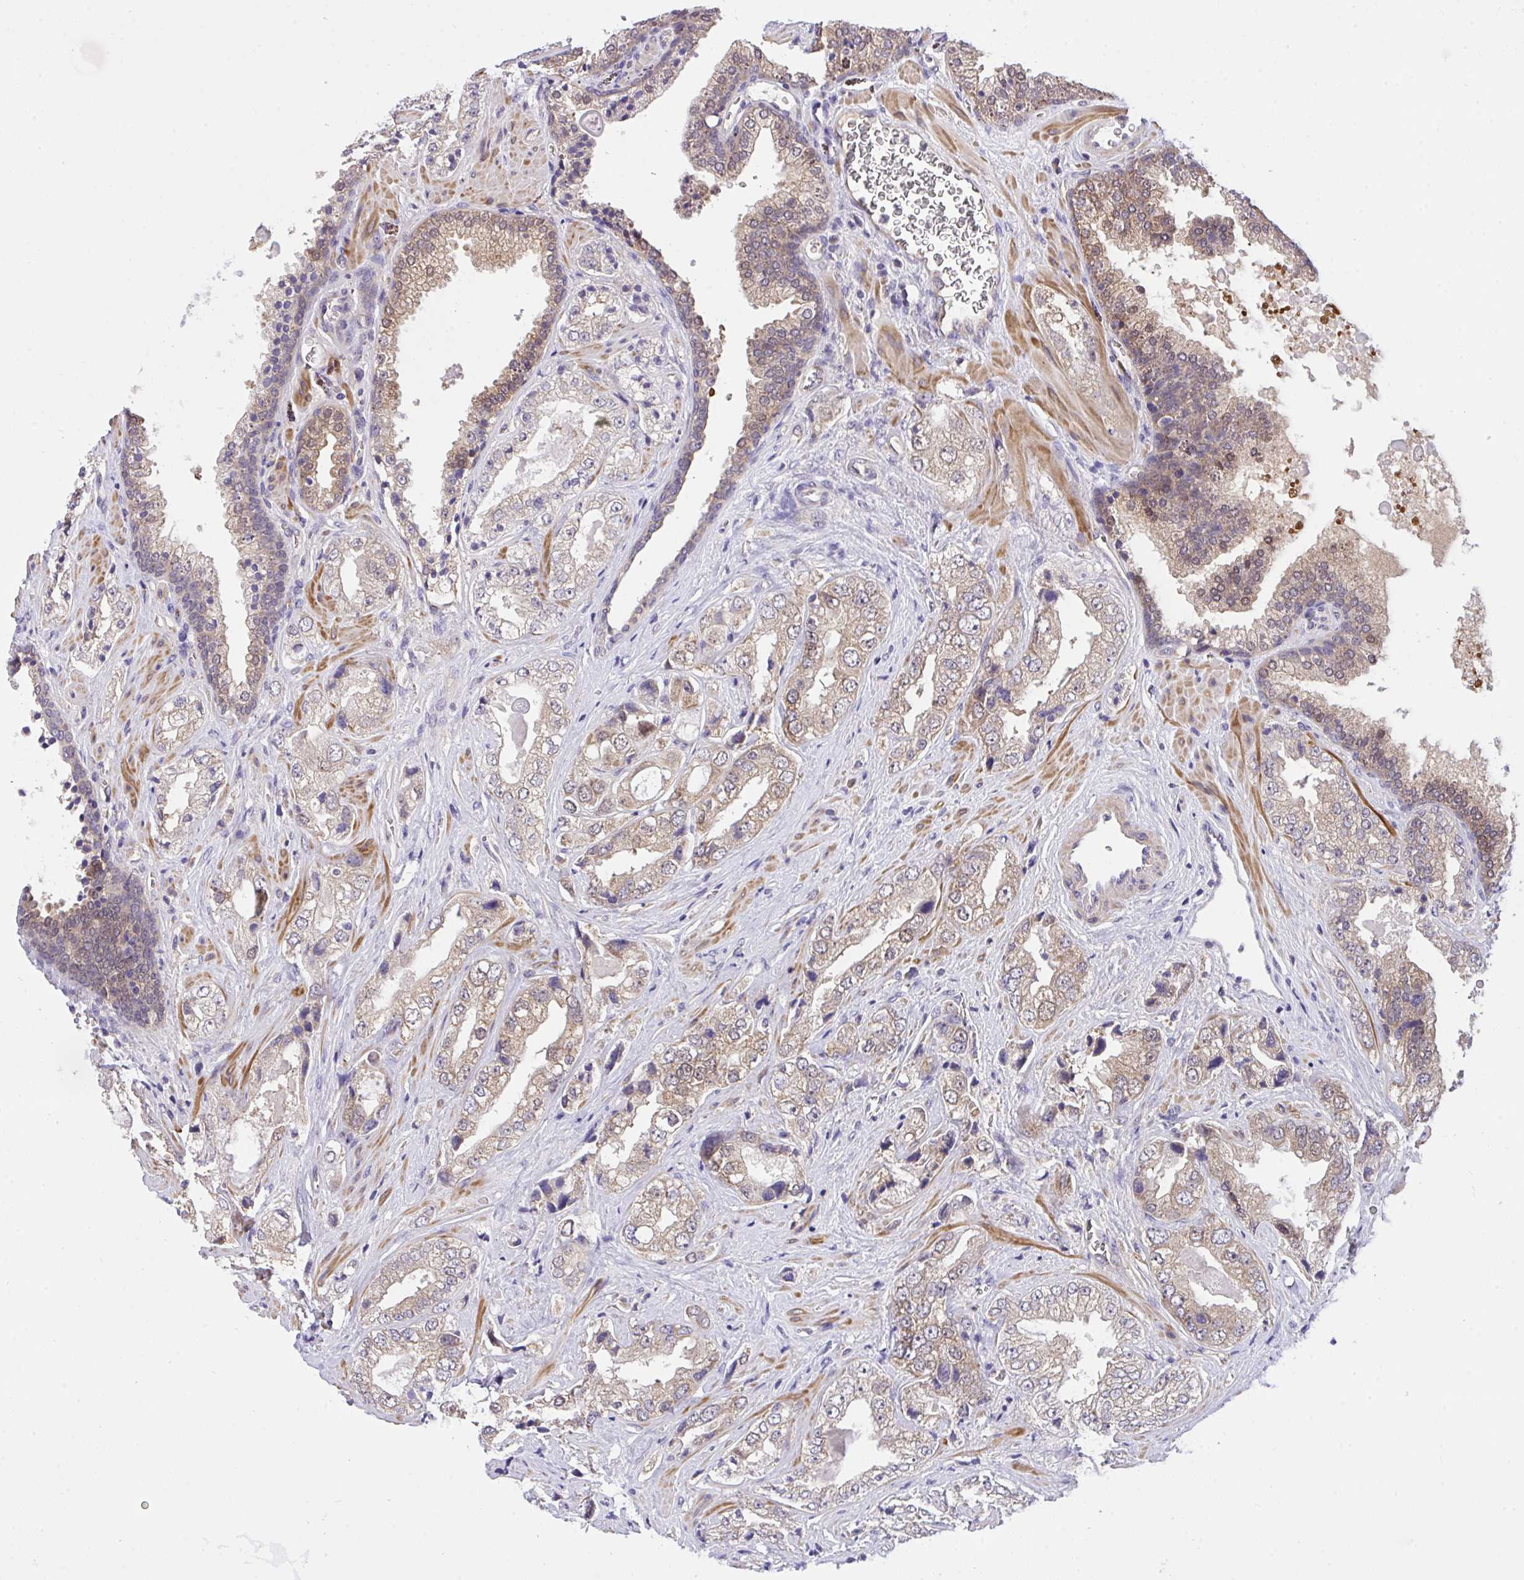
{"staining": {"intensity": "weak", "quantity": ">75%", "location": "cytoplasmic/membranous"}, "tissue": "prostate cancer", "cell_type": "Tumor cells", "image_type": "cancer", "snomed": [{"axis": "morphology", "description": "Adenocarcinoma, High grade"}, {"axis": "topography", "description": "Prostate"}], "caption": "A brown stain labels weak cytoplasmic/membranous expression of a protein in high-grade adenocarcinoma (prostate) tumor cells. (DAB IHC with brightfield microscopy, high magnification).", "gene": "C19orf54", "patient": {"sex": "male", "age": 67}}